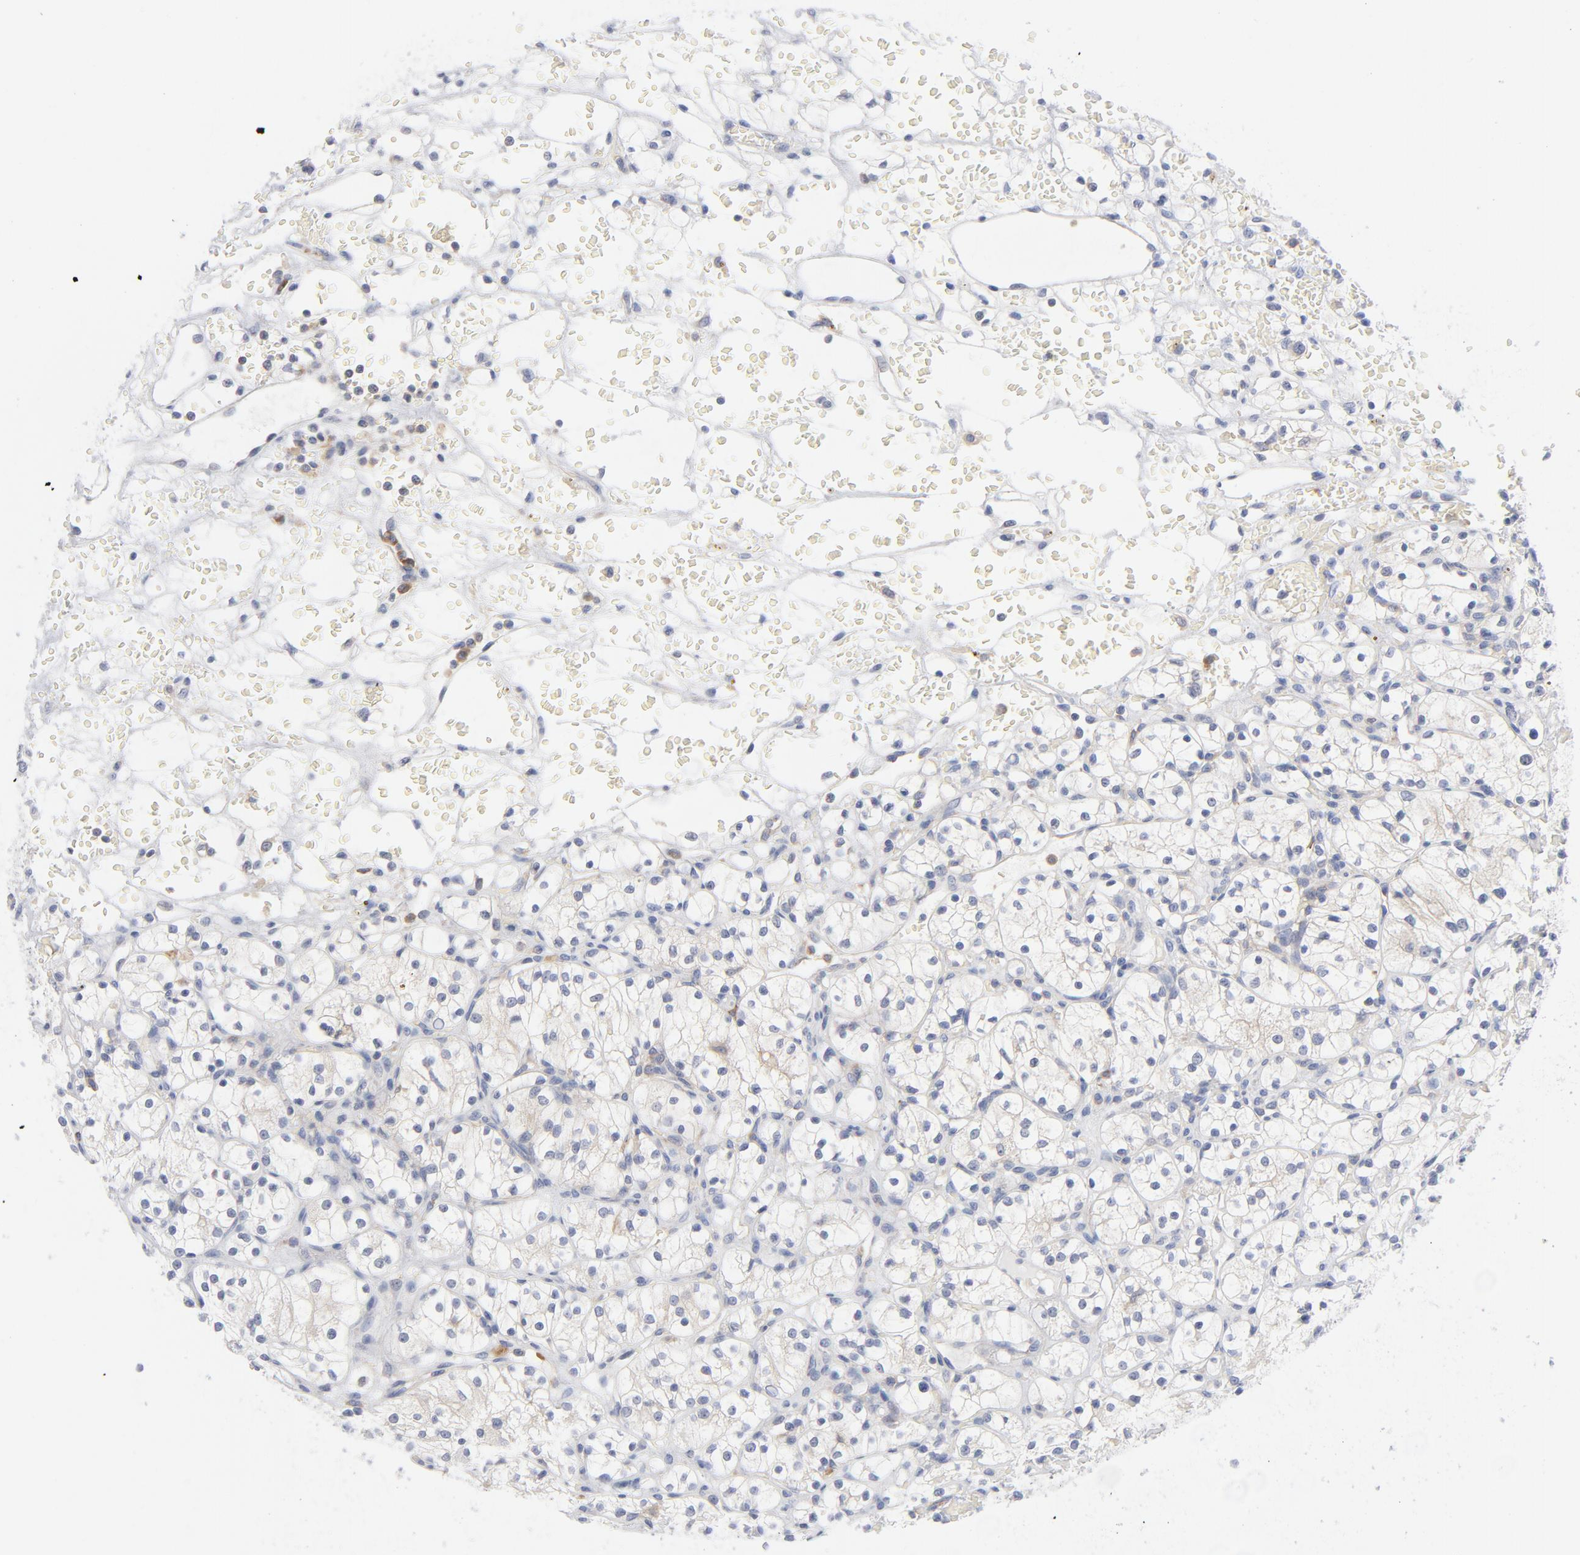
{"staining": {"intensity": "negative", "quantity": "none", "location": "none"}, "tissue": "renal cancer", "cell_type": "Tumor cells", "image_type": "cancer", "snomed": [{"axis": "morphology", "description": "Adenocarcinoma, NOS"}, {"axis": "topography", "description": "Kidney"}], "caption": "Immunohistochemistry of human adenocarcinoma (renal) exhibits no positivity in tumor cells.", "gene": "CD86", "patient": {"sex": "female", "age": 60}}